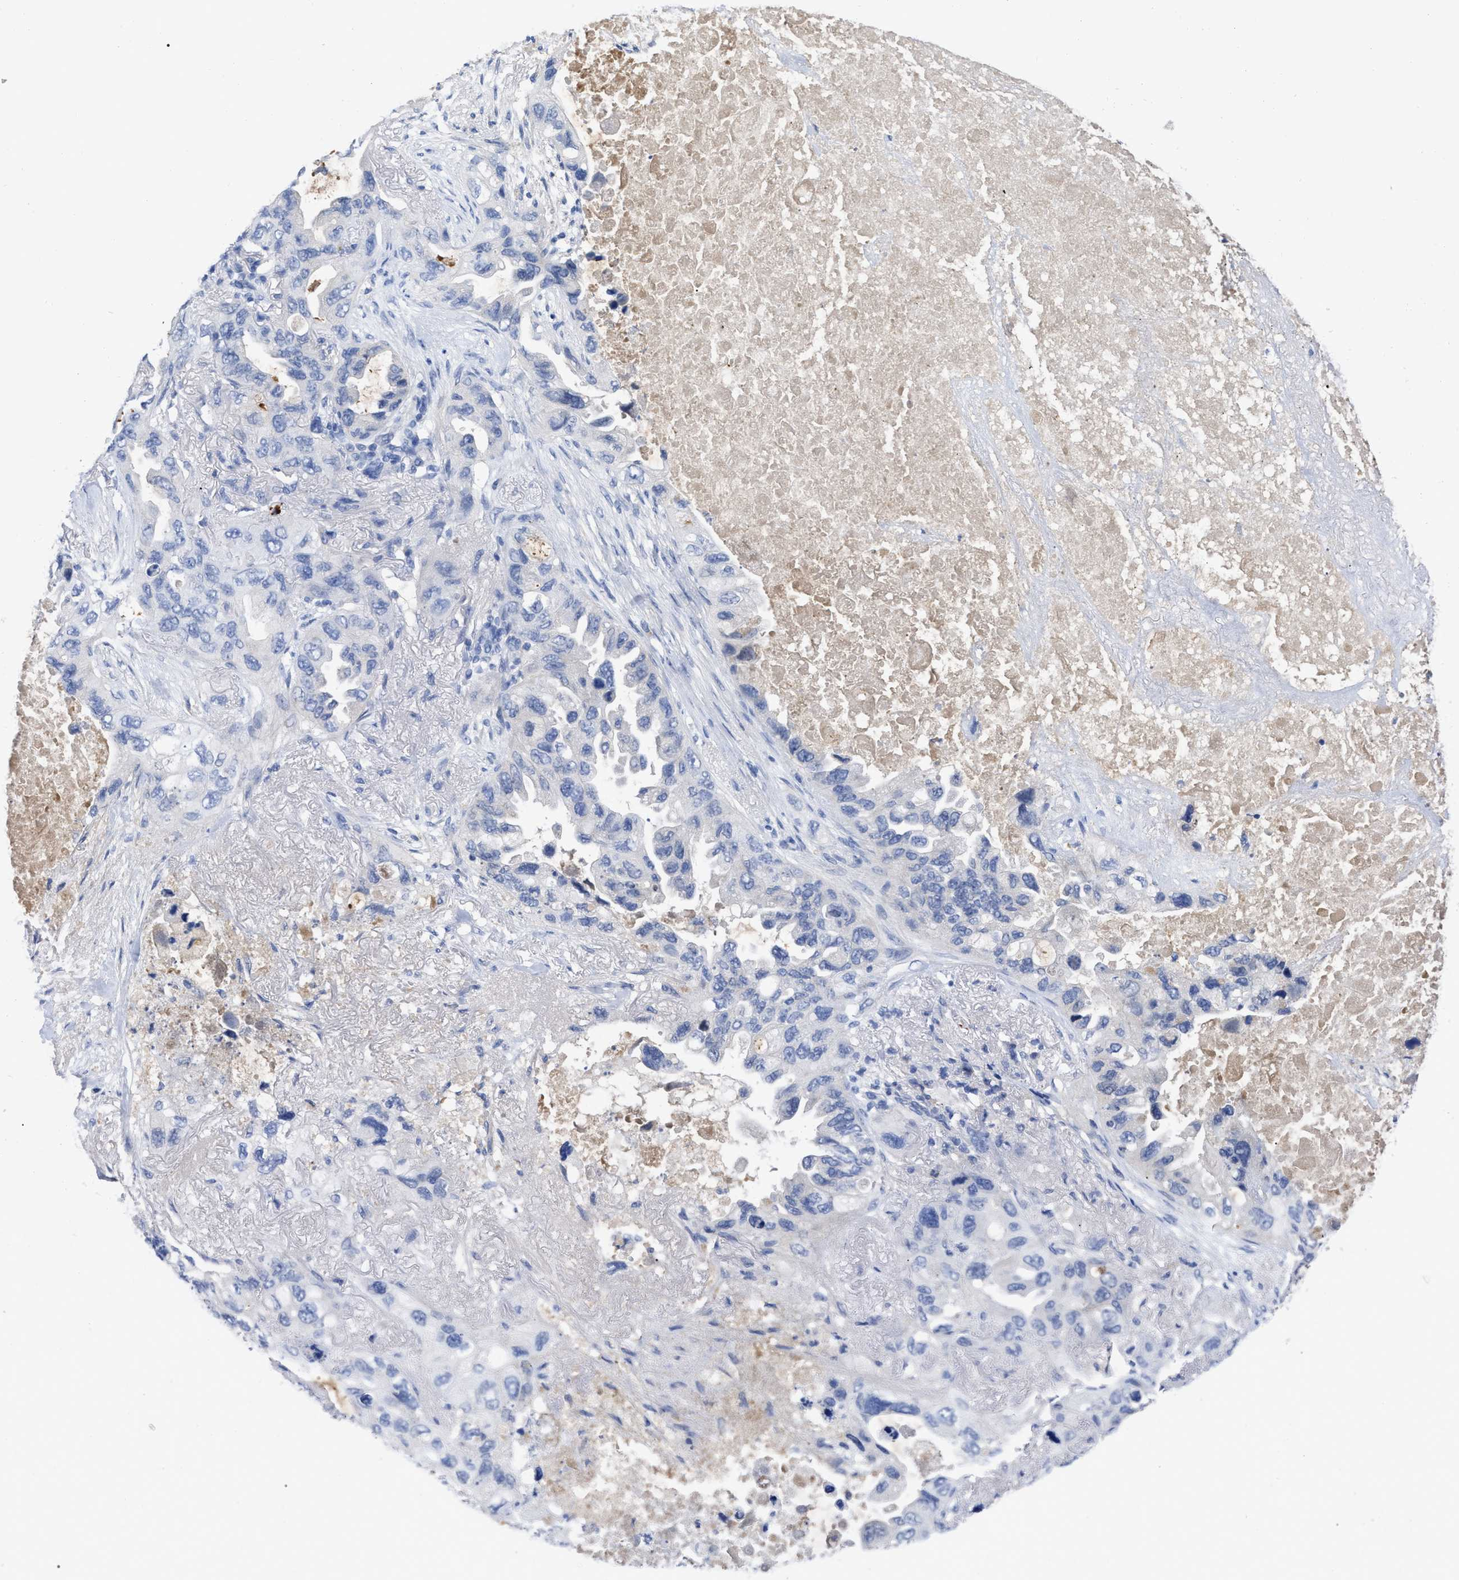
{"staining": {"intensity": "negative", "quantity": "none", "location": "none"}, "tissue": "lung cancer", "cell_type": "Tumor cells", "image_type": "cancer", "snomed": [{"axis": "morphology", "description": "Squamous cell carcinoma, NOS"}, {"axis": "topography", "description": "Lung"}], "caption": "DAB (3,3'-diaminobenzidine) immunohistochemical staining of squamous cell carcinoma (lung) displays no significant staining in tumor cells.", "gene": "IGHV5-51", "patient": {"sex": "female", "age": 73}}